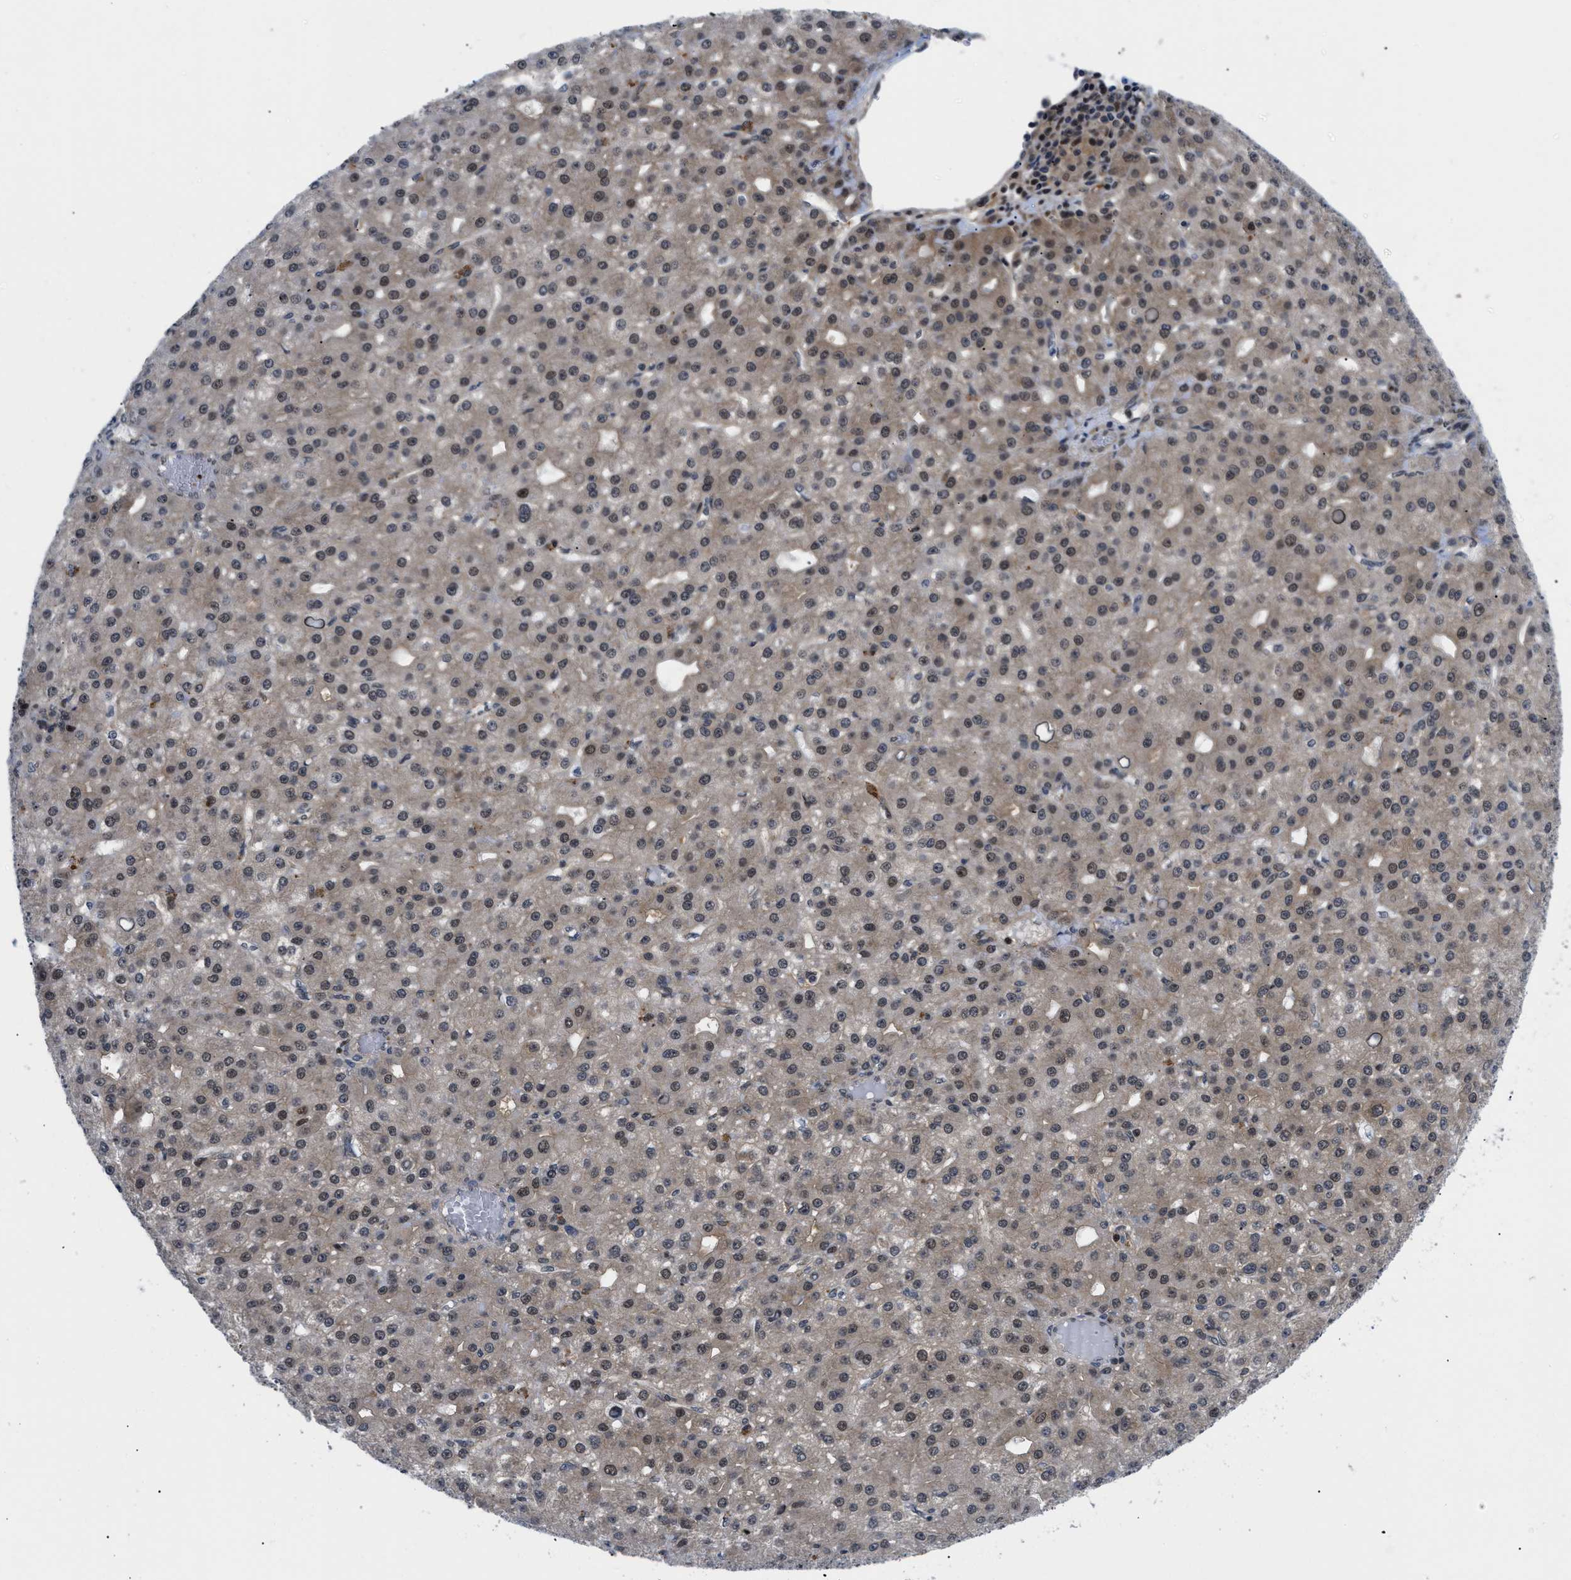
{"staining": {"intensity": "moderate", "quantity": ">75%", "location": "cytoplasmic/membranous,nuclear"}, "tissue": "liver cancer", "cell_type": "Tumor cells", "image_type": "cancer", "snomed": [{"axis": "morphology", "description": "Carcinoma, Hepatocellular, NOS"}, {"axis": "topography", "description": "Liver"}], "caption": "Liver hepatocellular carcinoma stained for a protein demonstrates moderate cytoplasmic/membranous and nuclear positivity in tumor cells.", "gene": "SLC29A2", "patient": {"sex": "male", "age": 67}}